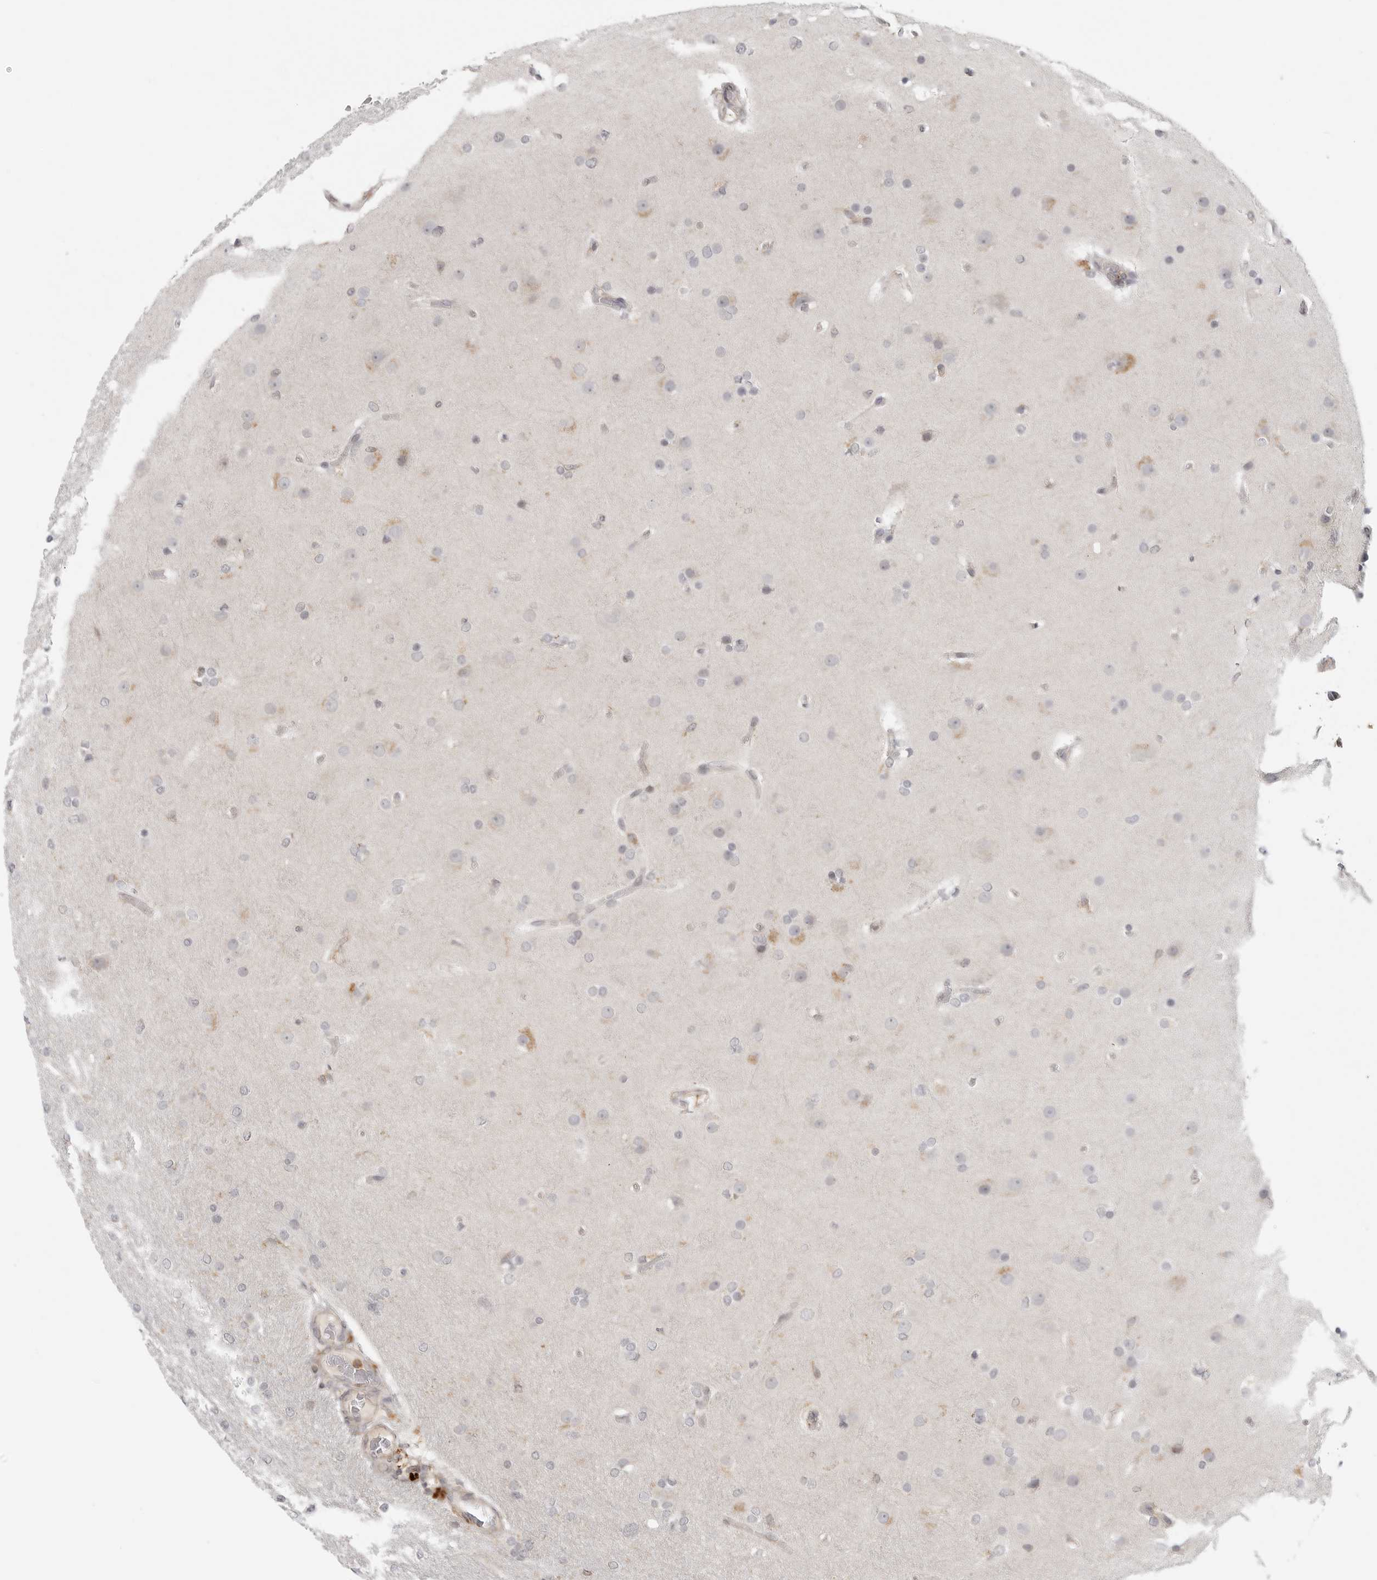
{"staining": {"intensity": "negative", "quantity": "none", "location": "none"}, "tissue": "glioma", "cell_type": "Tumor cells", "image_type": "cancer", "snomed": [{"axis": "morphology", "description": "Glioma, malignant, High grade"}, {"axis": "topography", "description": "Cerebral cortex"}], "caption": "IHC photomicrograph of neoplastic tissue: glioma stained with DAB (3,3'-diaminobenzidine) shows no significant protein staining in tumor cells.", "gene": "SH3KBP1", "patient": {"sex": "female", "age": 36}}